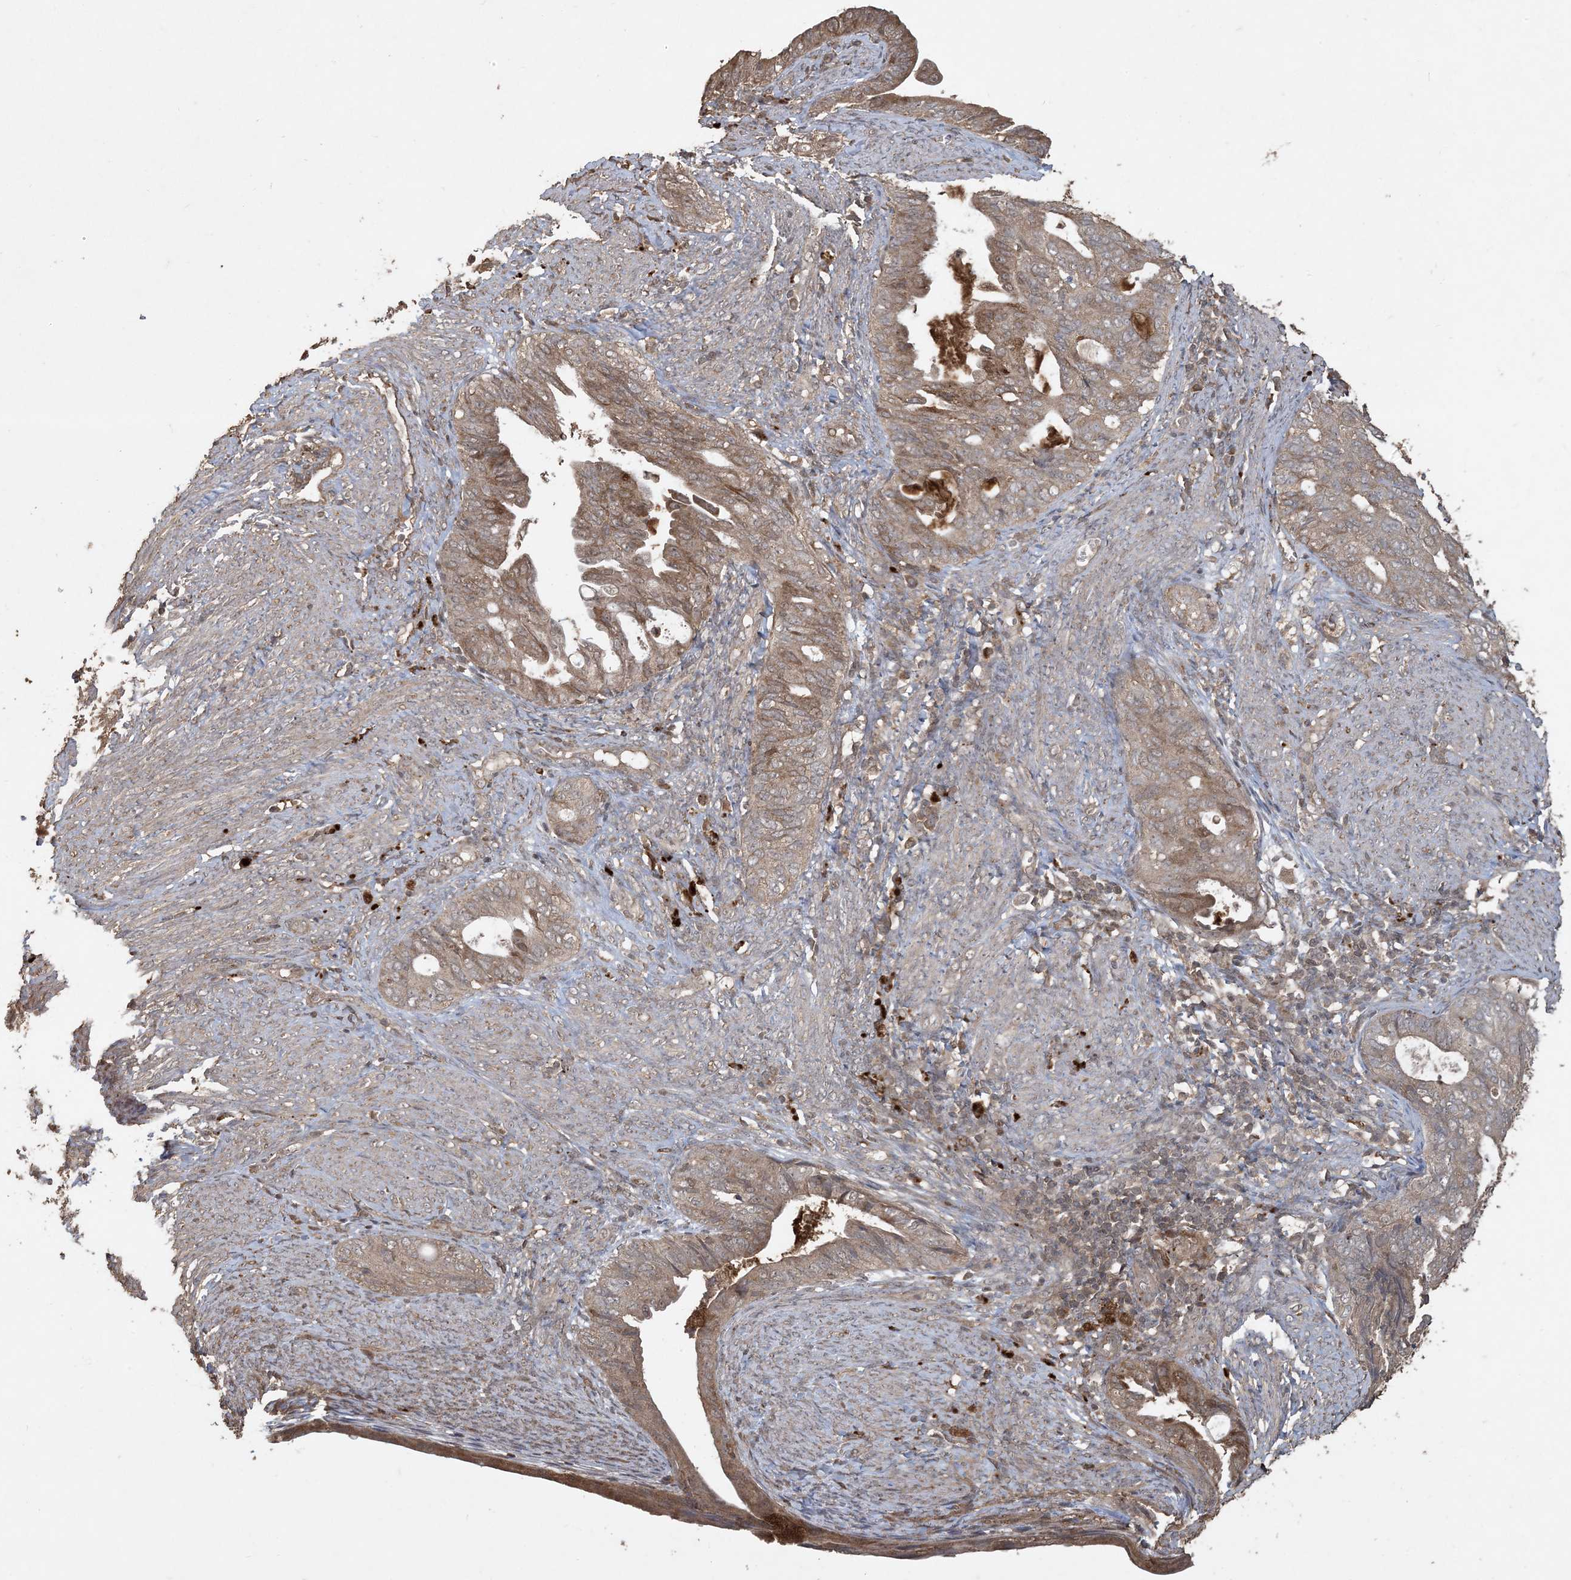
{"staining": {"intensity": "moderate", "quantity": "25%-75%", "location": "cytoplasmic/membranous"}, "tissue": "endometrial cancer", "cell_type": "Tumor cells", "image_type": "cancer", "snomed": [{"axis": "morphology", "description": "Adenocarcinoma, NOS"}, {"axis": "topography", "description": "Endometrium"}], "caption": "A medium amount of moderate cytoplasmic/membranous staining is identified in approximately 25%-75% of tumor cells in endometrial cancer (adenocarcinoma) tissue. (DAB (3,3'-diaminobenzidine) IHC, brown staining for protein, blue staining for nuclei).", "gene": "EFCAB8", "patient": {"sex": "female", "age": 86}}